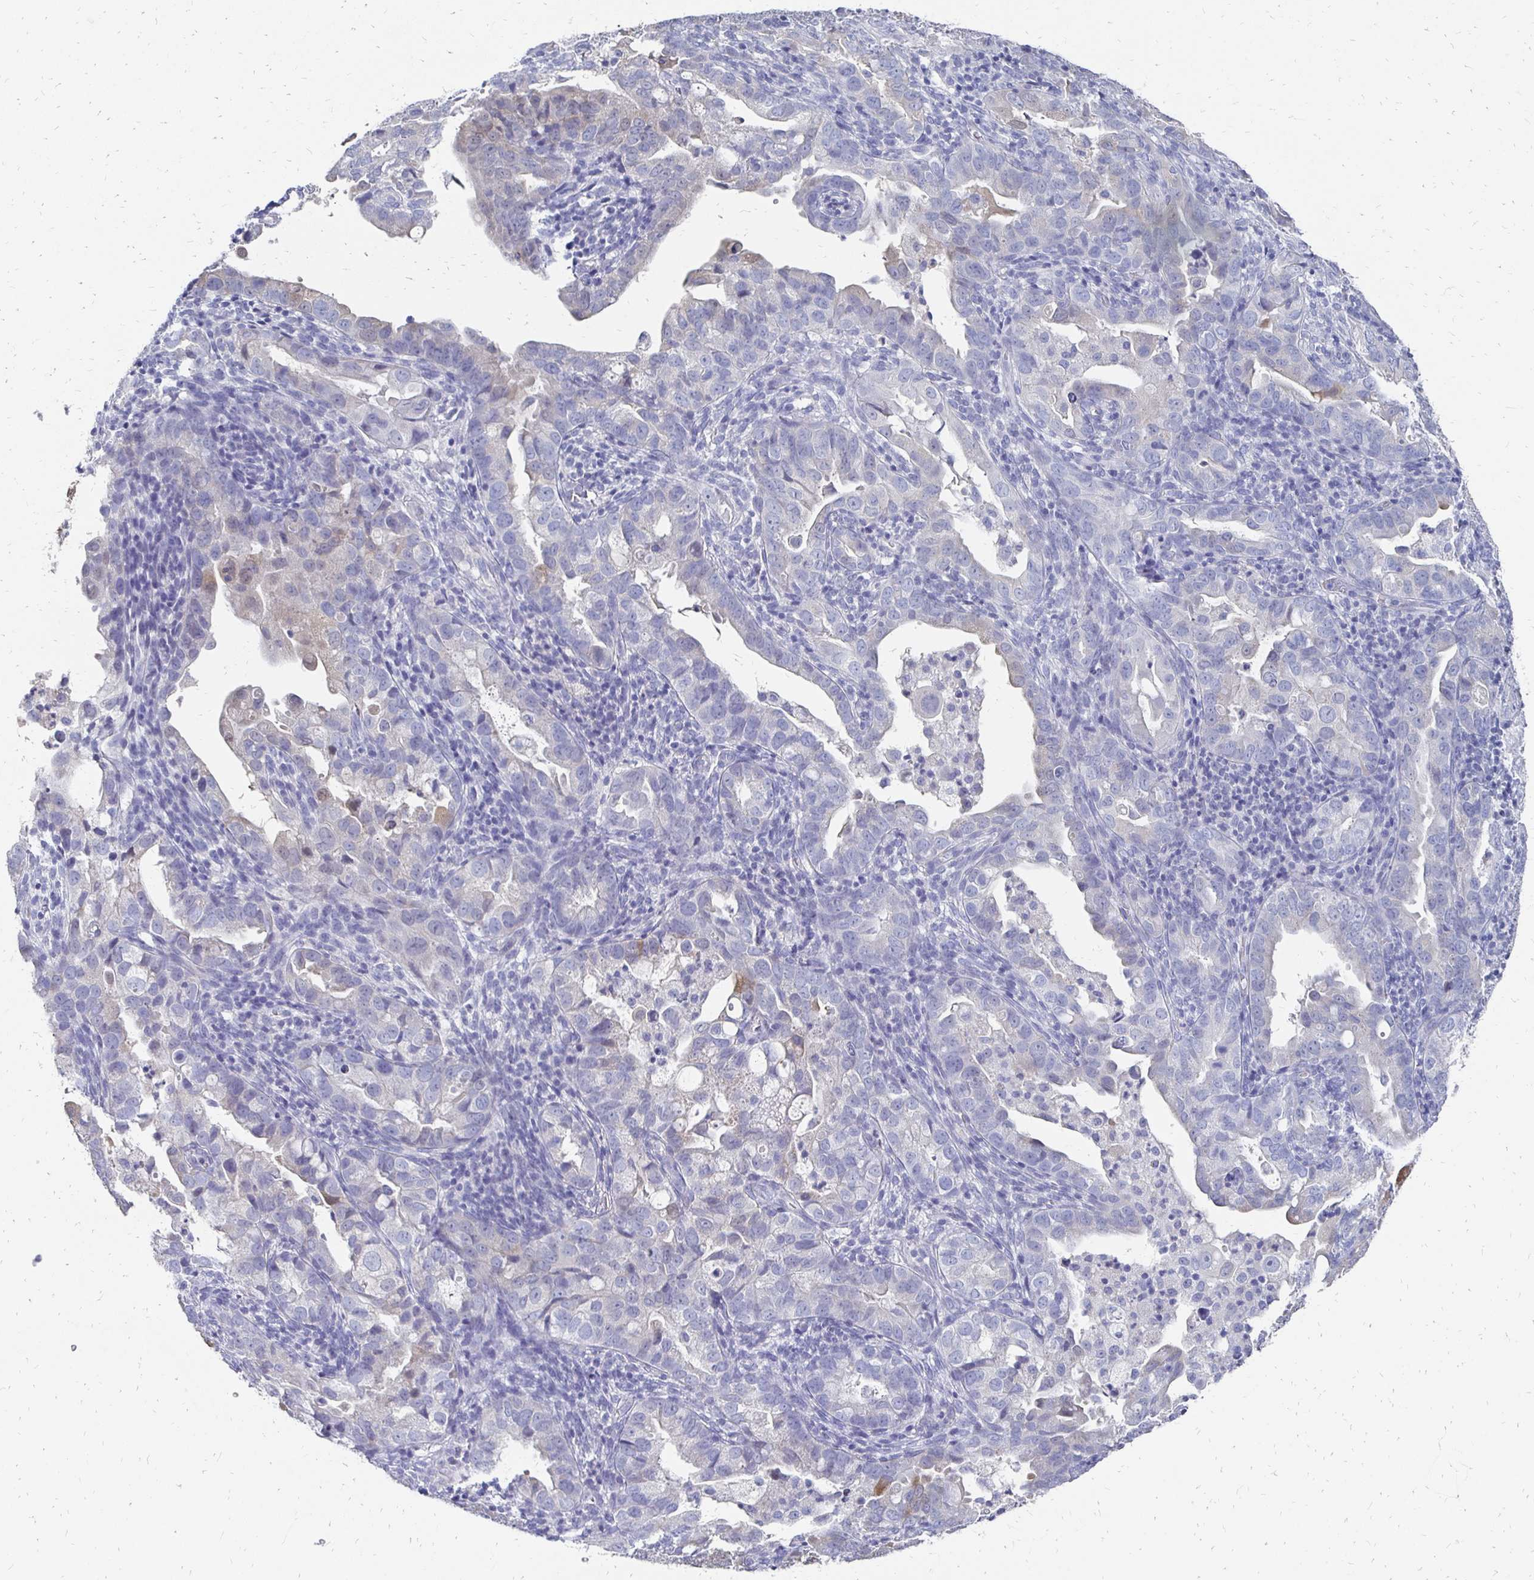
{"staining": {"intensity": "negative", "quantity": "none", "location": "none"}, "tissue": "endometrial cancer", "cell_type": "Tumor cells", "image_type": "cancer", "snomed": [{"axis": "morphology", "description": "Adenocarcinoma, NOS"}, {"axis": "topography", "description": "Endometrium"}], "caption": "Protein analysis of endometrial cancer (adenocarcinoma) displays no significant staining in tumor cells.", "gene": "SYCP3", "patient": {"sex": "female", "age": 57}}